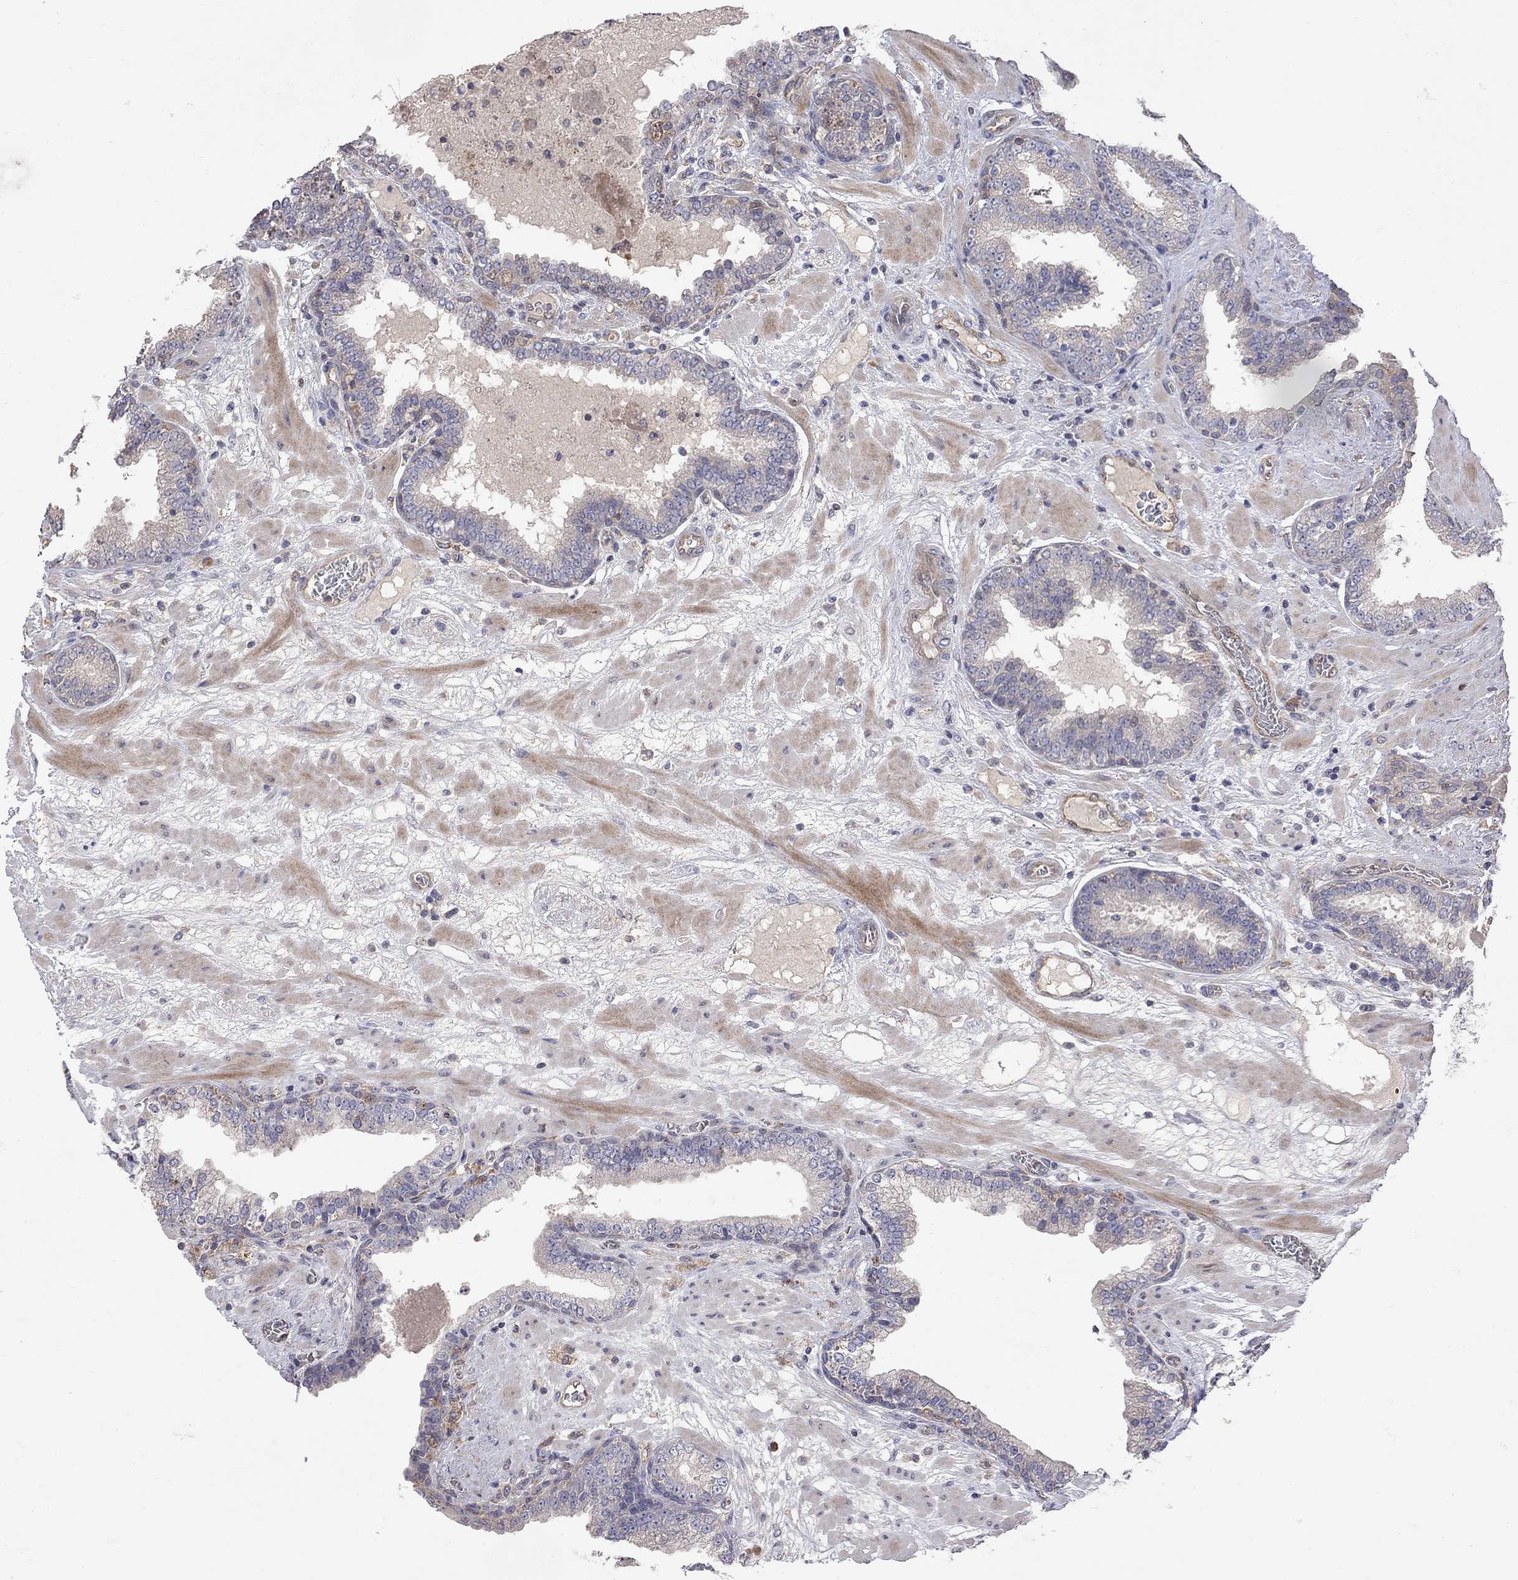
{"staining": {"intensity": "weak", "quantity": "<25%", "location": "cytoplasmic/membranous"}, "tissue": "prostate cancer", "cell_type": "Tumor cells", "image_type": "cancer", "snomed": [{"axis": "morphology", "description": "Adenocarcinoma, Low grade"}, {"axis": "topography", "description": "Prostate"}], "caption": "Immunohistochemical staining of human prostate cancer reveals no significant staining in tumor cells.", "gene": "ABI3", "patient": {"sex": "male", "age": 60}}